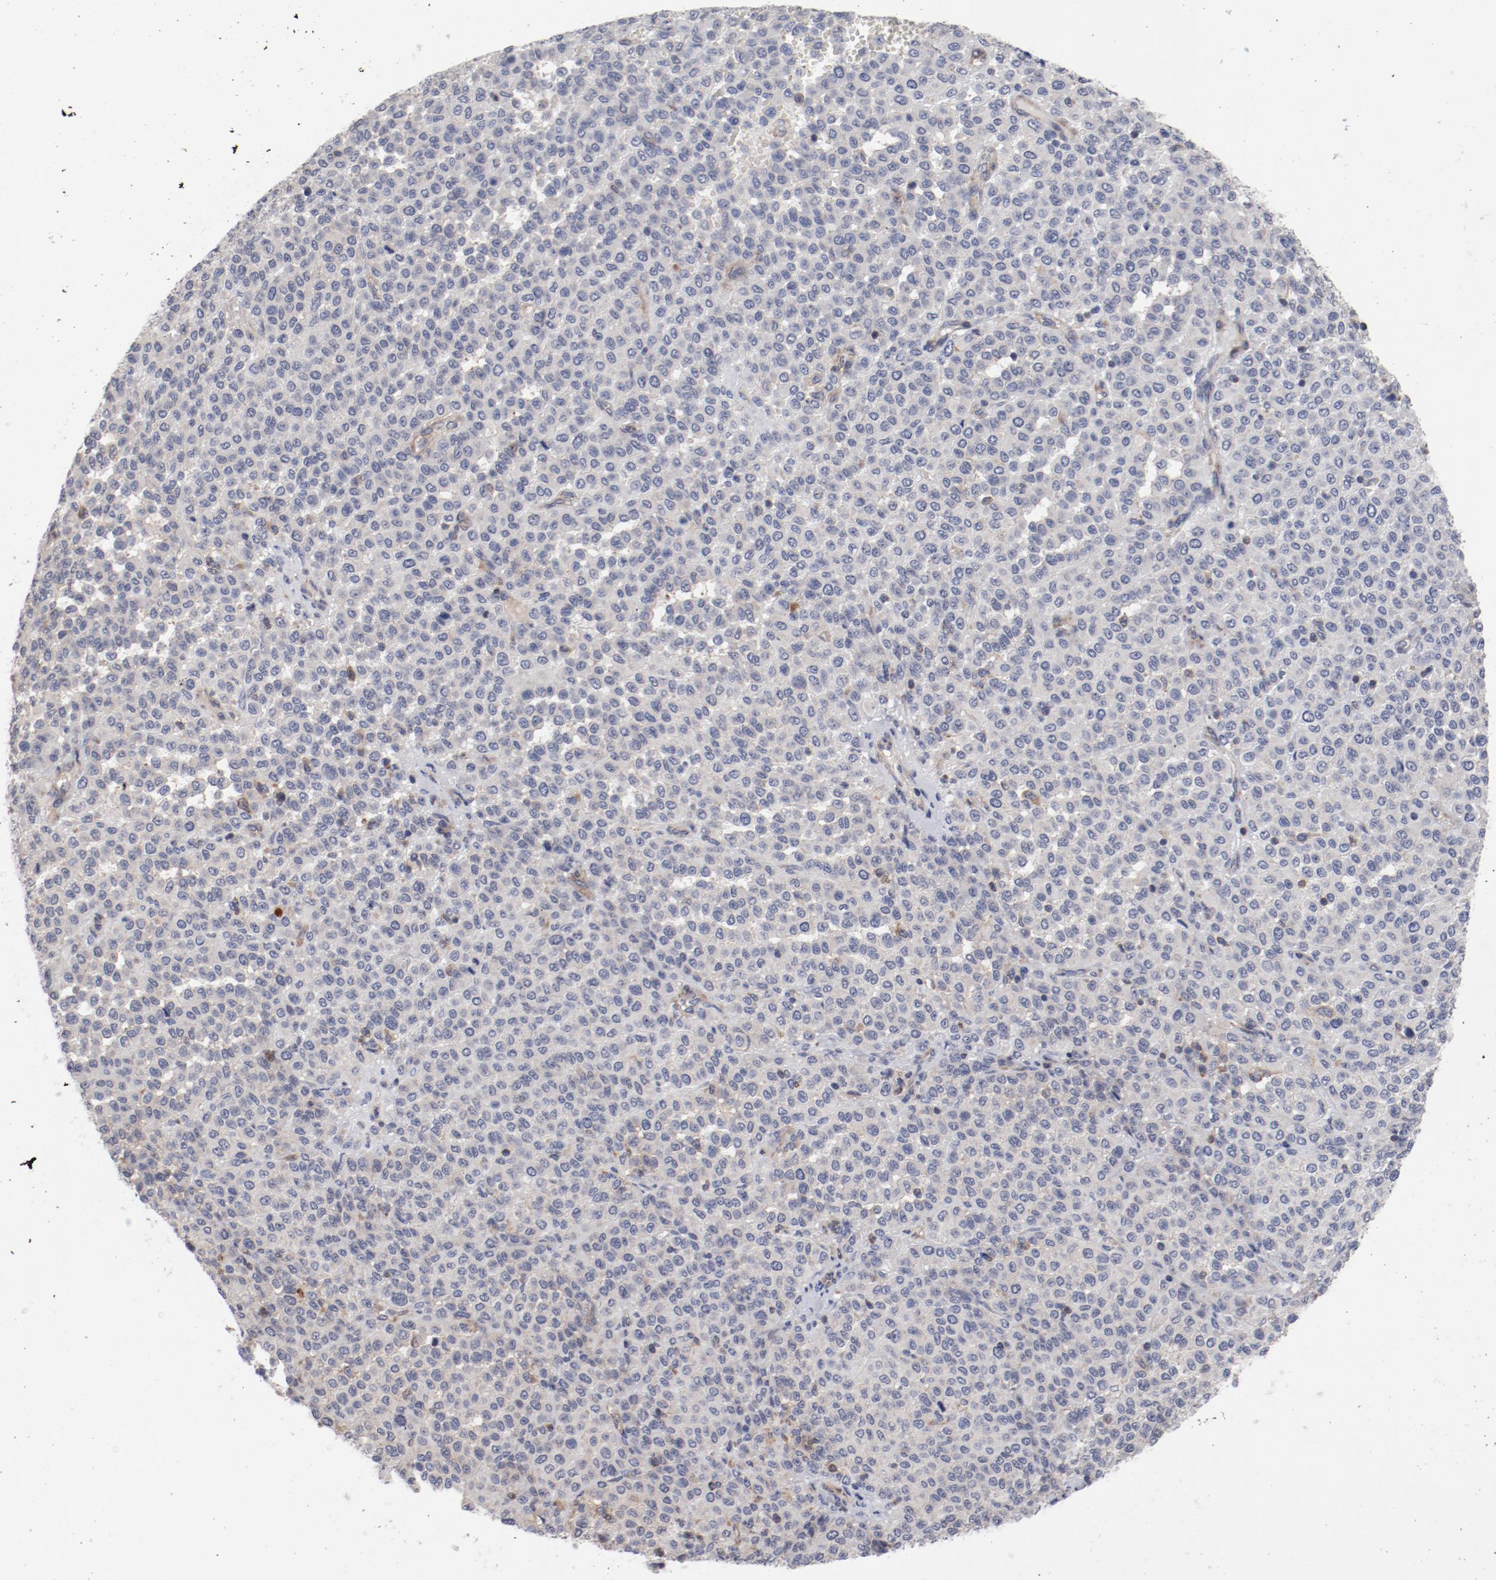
{"staining": {"intensity": "negative", "quantity": "none", "location": "none"}, "tissue": "melanoma", "cell_type": "Tumor cells", "image_type": "cancer", "snomed": [{"axis": "morphology", "description": "Malignant melanoma, Metastatic site"}, {"axis": "topography", "description": "Pancreas"}], "caption": "Immunohistochemistry (IHC) photomicrograph of human melanoma stained for a protein (brown), which reveals no expression in tumor cells.", "gene": "CBL", "patient": {"sex": "female", "age": 30}}